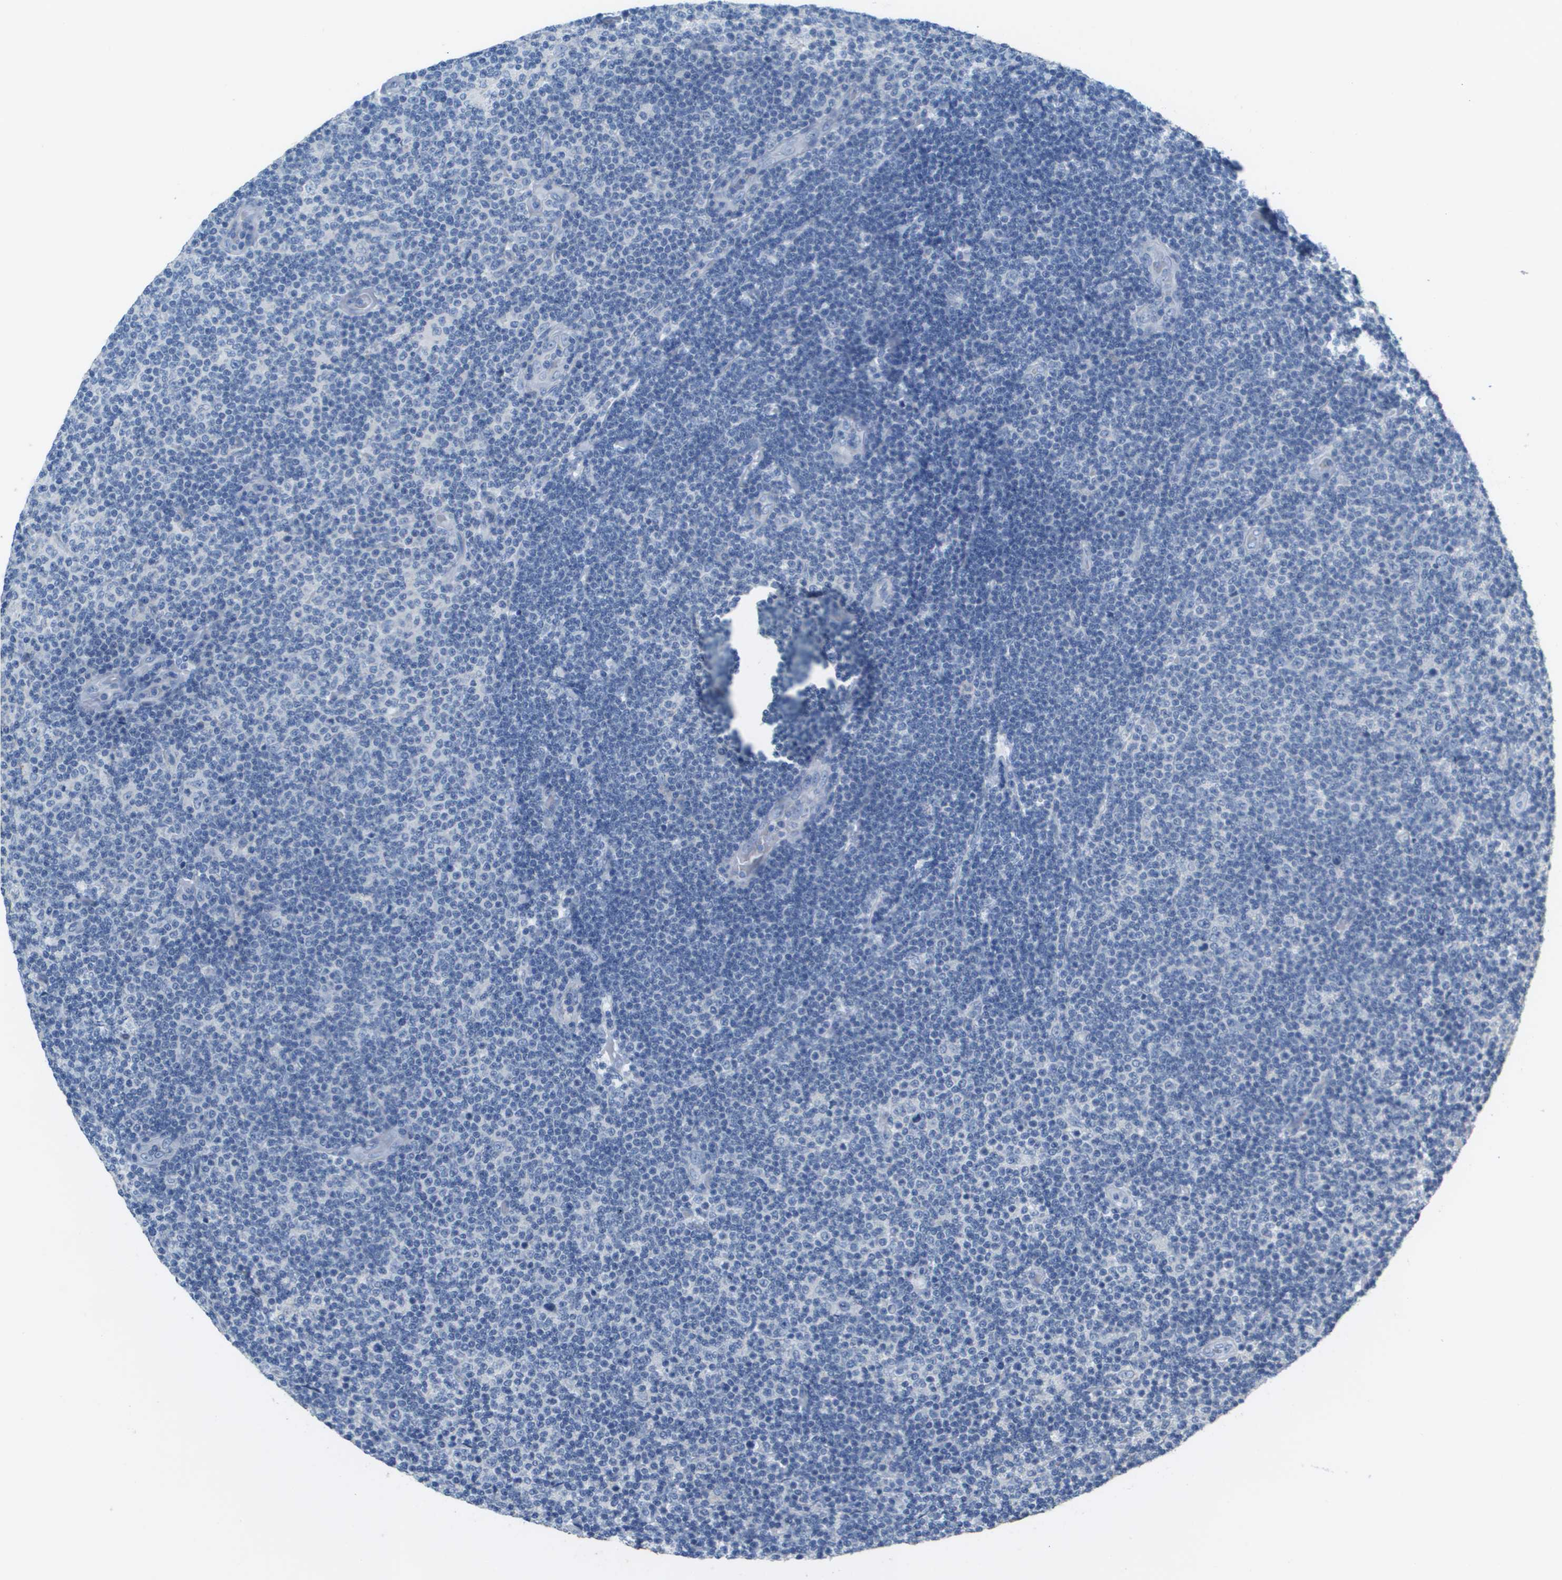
{"staining": {"intensity": "negative", "quantity": "none", "location": "none"}, "tissue": "lymphoma", "cell_type": "Tumor cells", "image_type": "cancer", "snomed": [{"axis": "morphology", "description": "Malignant lymphoma, non-Hodgkin's type, Low grade"}, {"axis": "topography", "description": "Lymph node"}], "caption": "Micrograph shows no protein positivity in tumor cells of lymphoma tissue.", "gene": "PTGDR2", "patient": {"sex": "male", "age": 83}}